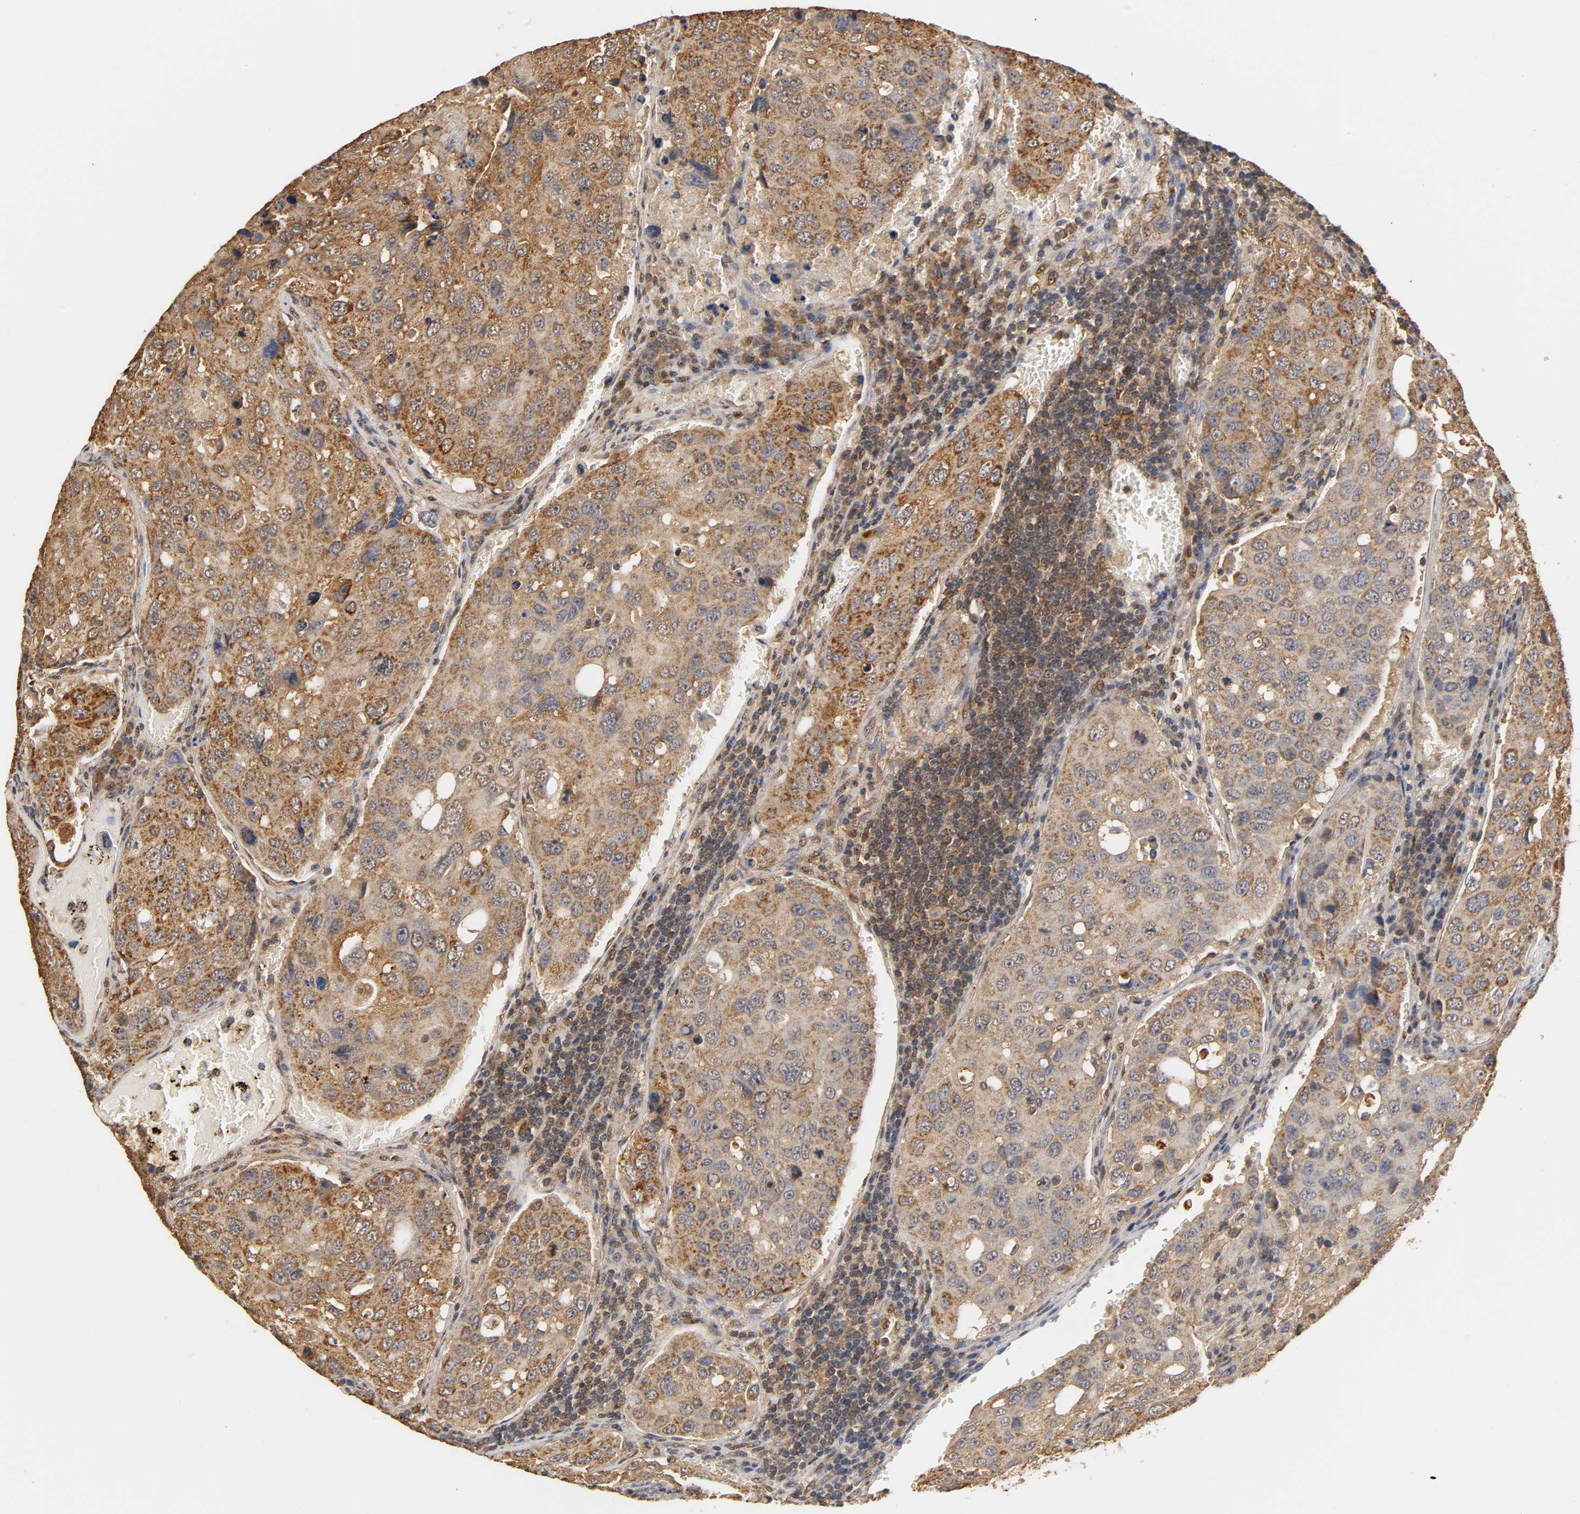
{"staining": {"intensity": "strong", "quantity": ">75%", "location": "cytoplasmic/membranous"}, "tissue": "urothelial cancer", "cell_type": "Tumor cells", "image_type": "cancer", "snomed": [{"axis": "morphology", "description": "Urothelial carcinoma, High grade"}, {"axis": "topography", "description": "Lymph node"}, {"axis": "topography", "description": "Urinary bladder"}], "caption": "Protein staining of high-grade urothelial carcinoma tissue demonstrates strong cytoplasmic/membranous staining in approximately >75% of tumor cells. (DAB (3,3'-diaminobenzidine) IHC with brightfield microscopy, high magnification).", "gene": "PKN1", "patient": {"sex": "male", "age": 51}}